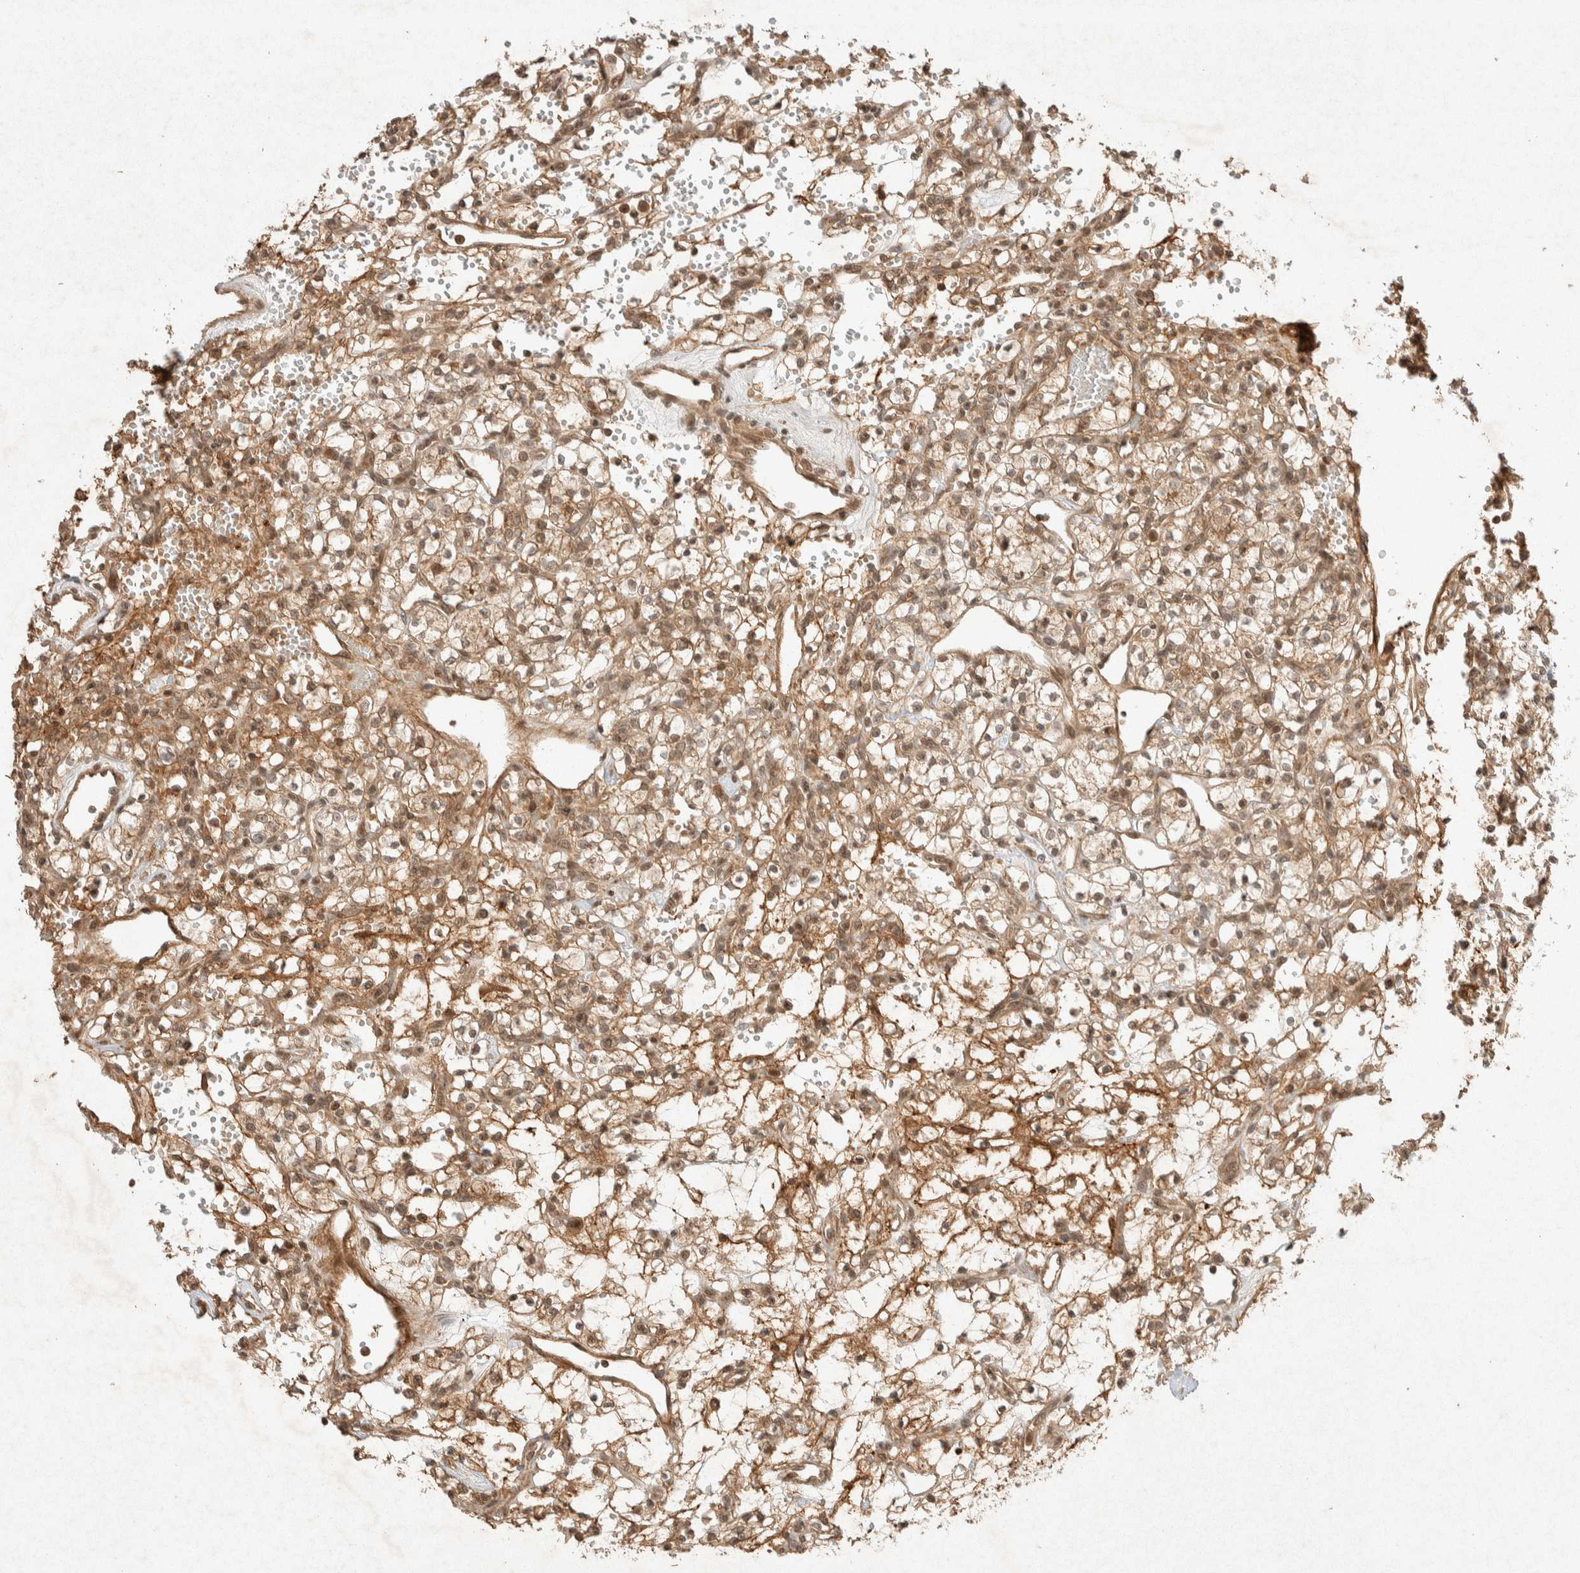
{"staining": {"intensity": "weak", "quantity": ">75%", "location": "nuclear"}, "tissue": "renal cancer", "cell_type": "Tumor cells", "image_type": "cancer", "snomed": [{"axis": "morphology", "description": "Adenocarcinoma, NOS"}, {"axis": "topography", "description": "Kidney"}], "caption": "Brown immunohistochemical staining in renal cancer (adenocarcinoma) displays weak nuclear staining in about >75% of tumor cells.", "gene": "THRA", "patient": {"sex": "female", "age": 60}}